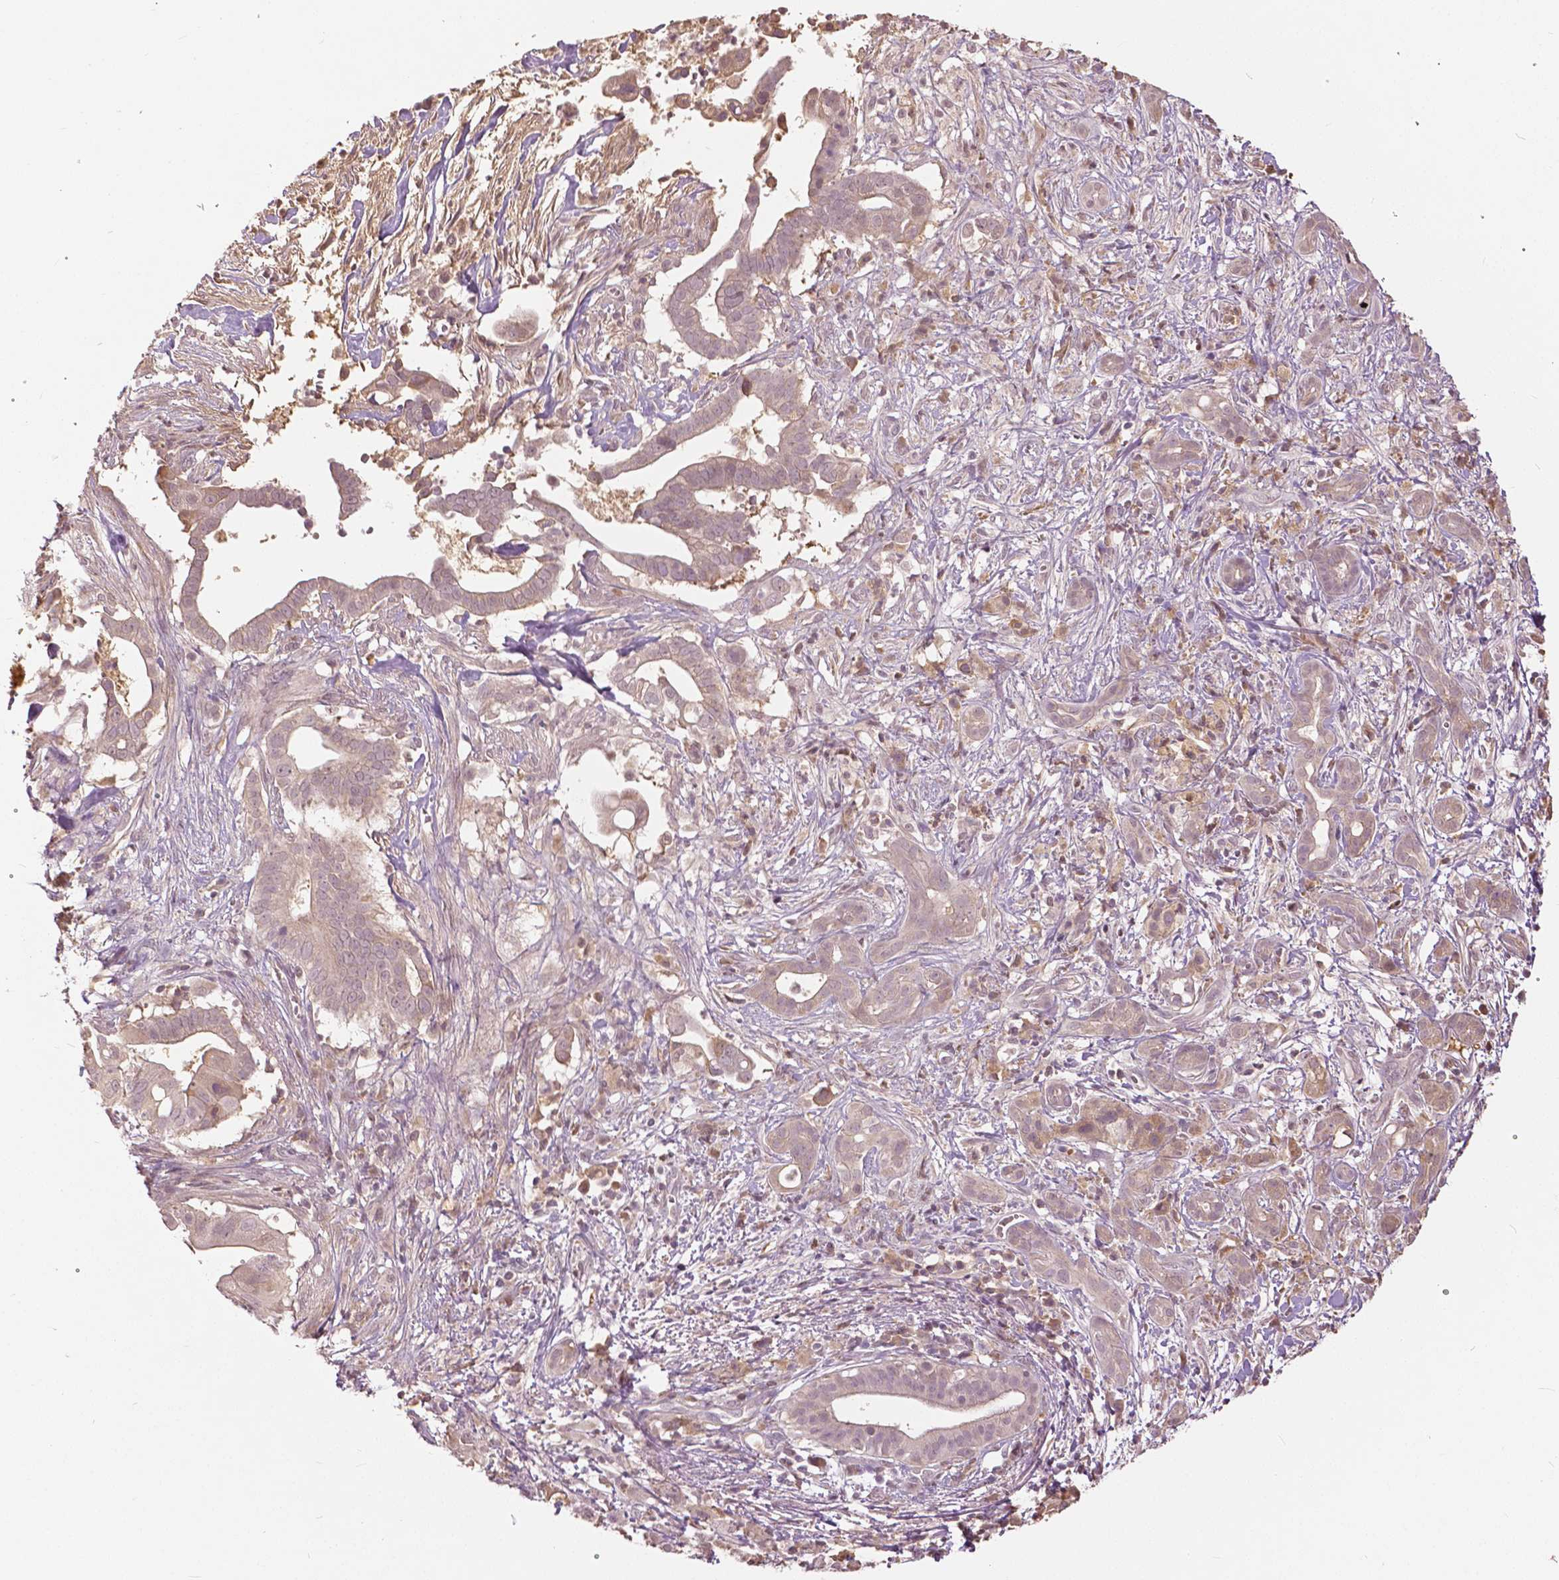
{"staining": {"intensity": "weak", "quantity": "<25%", "location": "cytoplasmic/membranous,nuclear"}, "tissue": "pancreatic cancer", "cell_type": "Tumor cells", "image_type": "cancer", "snomed": [{"axis": "morphology", "description": "Adenocarcinoma, NOS"}, {"axis": "topography", "description": "Pancreas"}], "caption": "Immunohistochemistry (IHC) of pancreatic adenocarcinoma reveals no staining in tumor cells.", "gene": "ANGPTL4", "patient": {"sex": "male", "age": 61}}